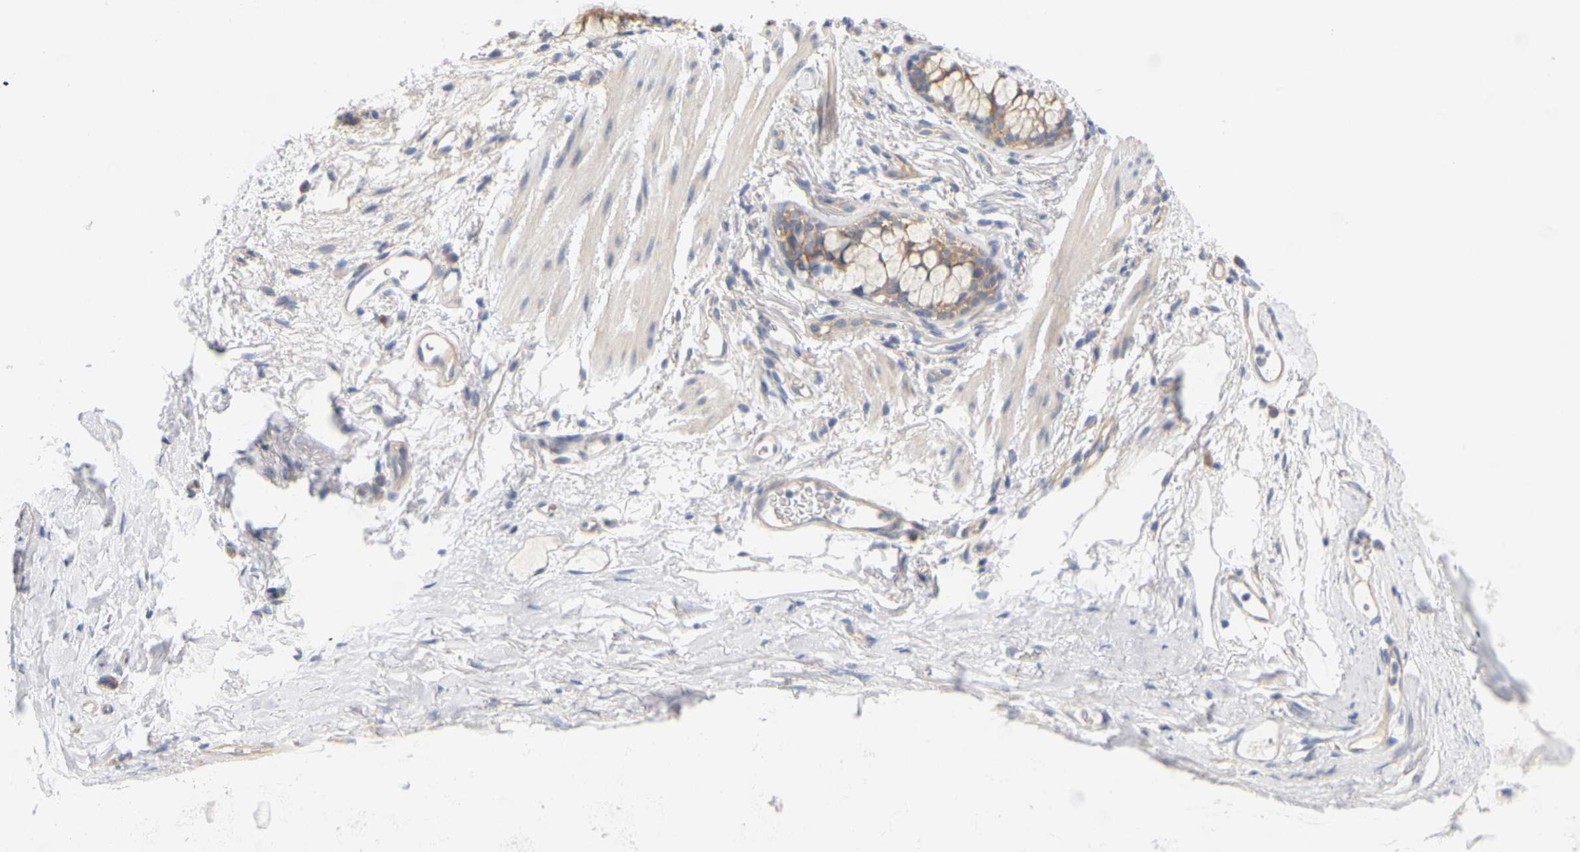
{"staining": {"intensity": "moderate", "quantity": ">75%", "location": "cytoplasmic/membranous"}, "tissue": "bronchus", "cell_type": "Respiratory epithelial cells", "image_type": "normal", "snomed": [{"axis": "morphology", "description": "Normal tissue, NOS"}, {"axis": "topography", "description": "Cartilage tissue"}, {"axis": "topography", "description": "Bronchus"}], "caption": "DAB immunohistochemical staining of benign bronchus reveals moderate cytoplasmic/membranous protein expression in about >75% of respiratory epithelial cells.", "gene": "MINDY4", "patient": {"sex": "female", "age": 53}}